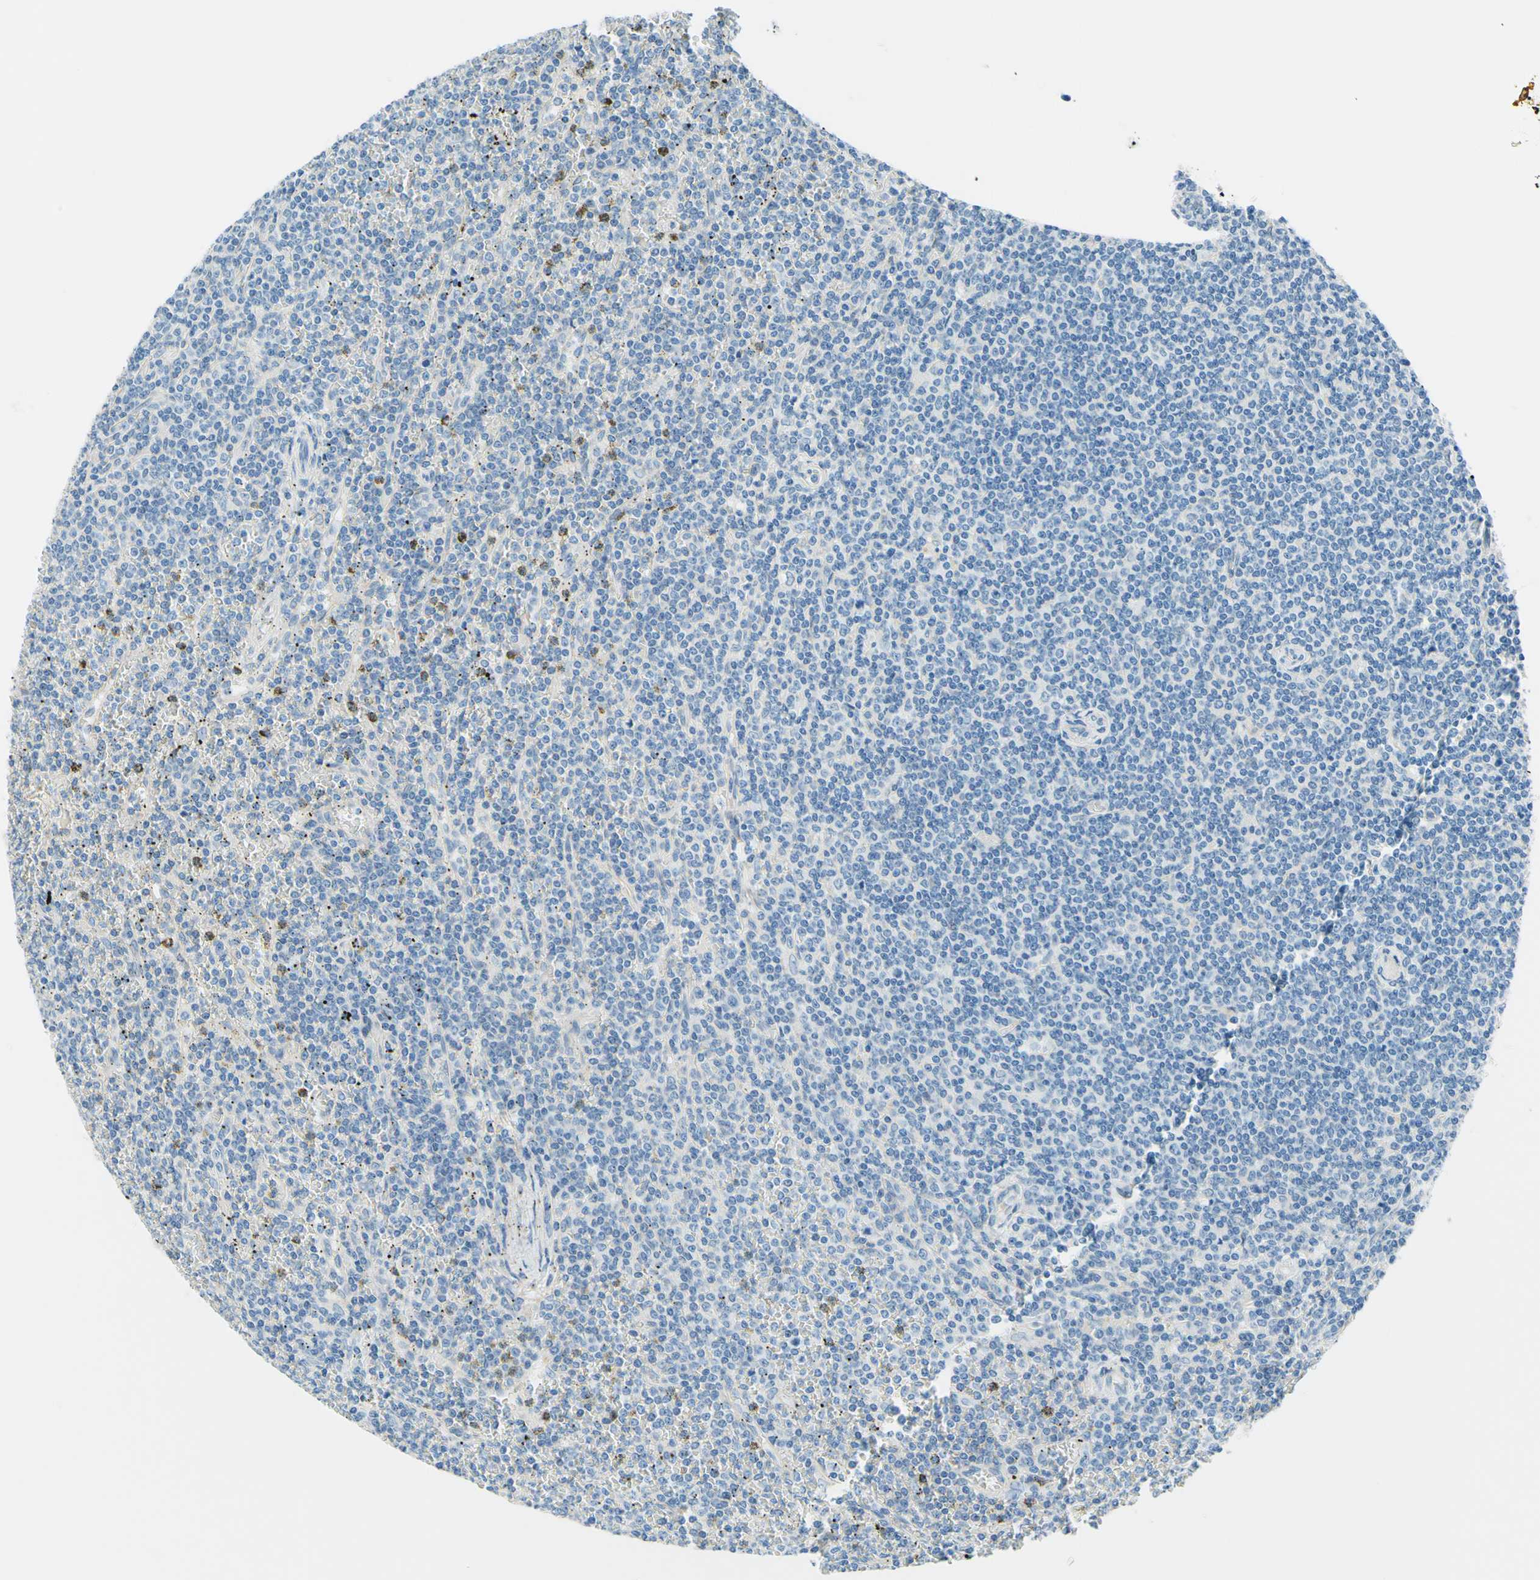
{"staining": {"intensity": "negative", "quantity": "none", "location": "none"}, "tissue": "lymphoma", "cell_type": "Tumor cells", "image_type": "cancer", "snomed": [{"axis": "morphology", "description": "Malignant lymphoma, non-Hodgkin's type, Low grade"}, {"axis": "topography", "description": "Spleen"}], "caption": "Tumor cells are negative for brown protein staining in malignant lymphoma, non-Hodgkin's type (low-grade).", "gene": "PASD1", "patient": {"sex": "female", "age": 19}}